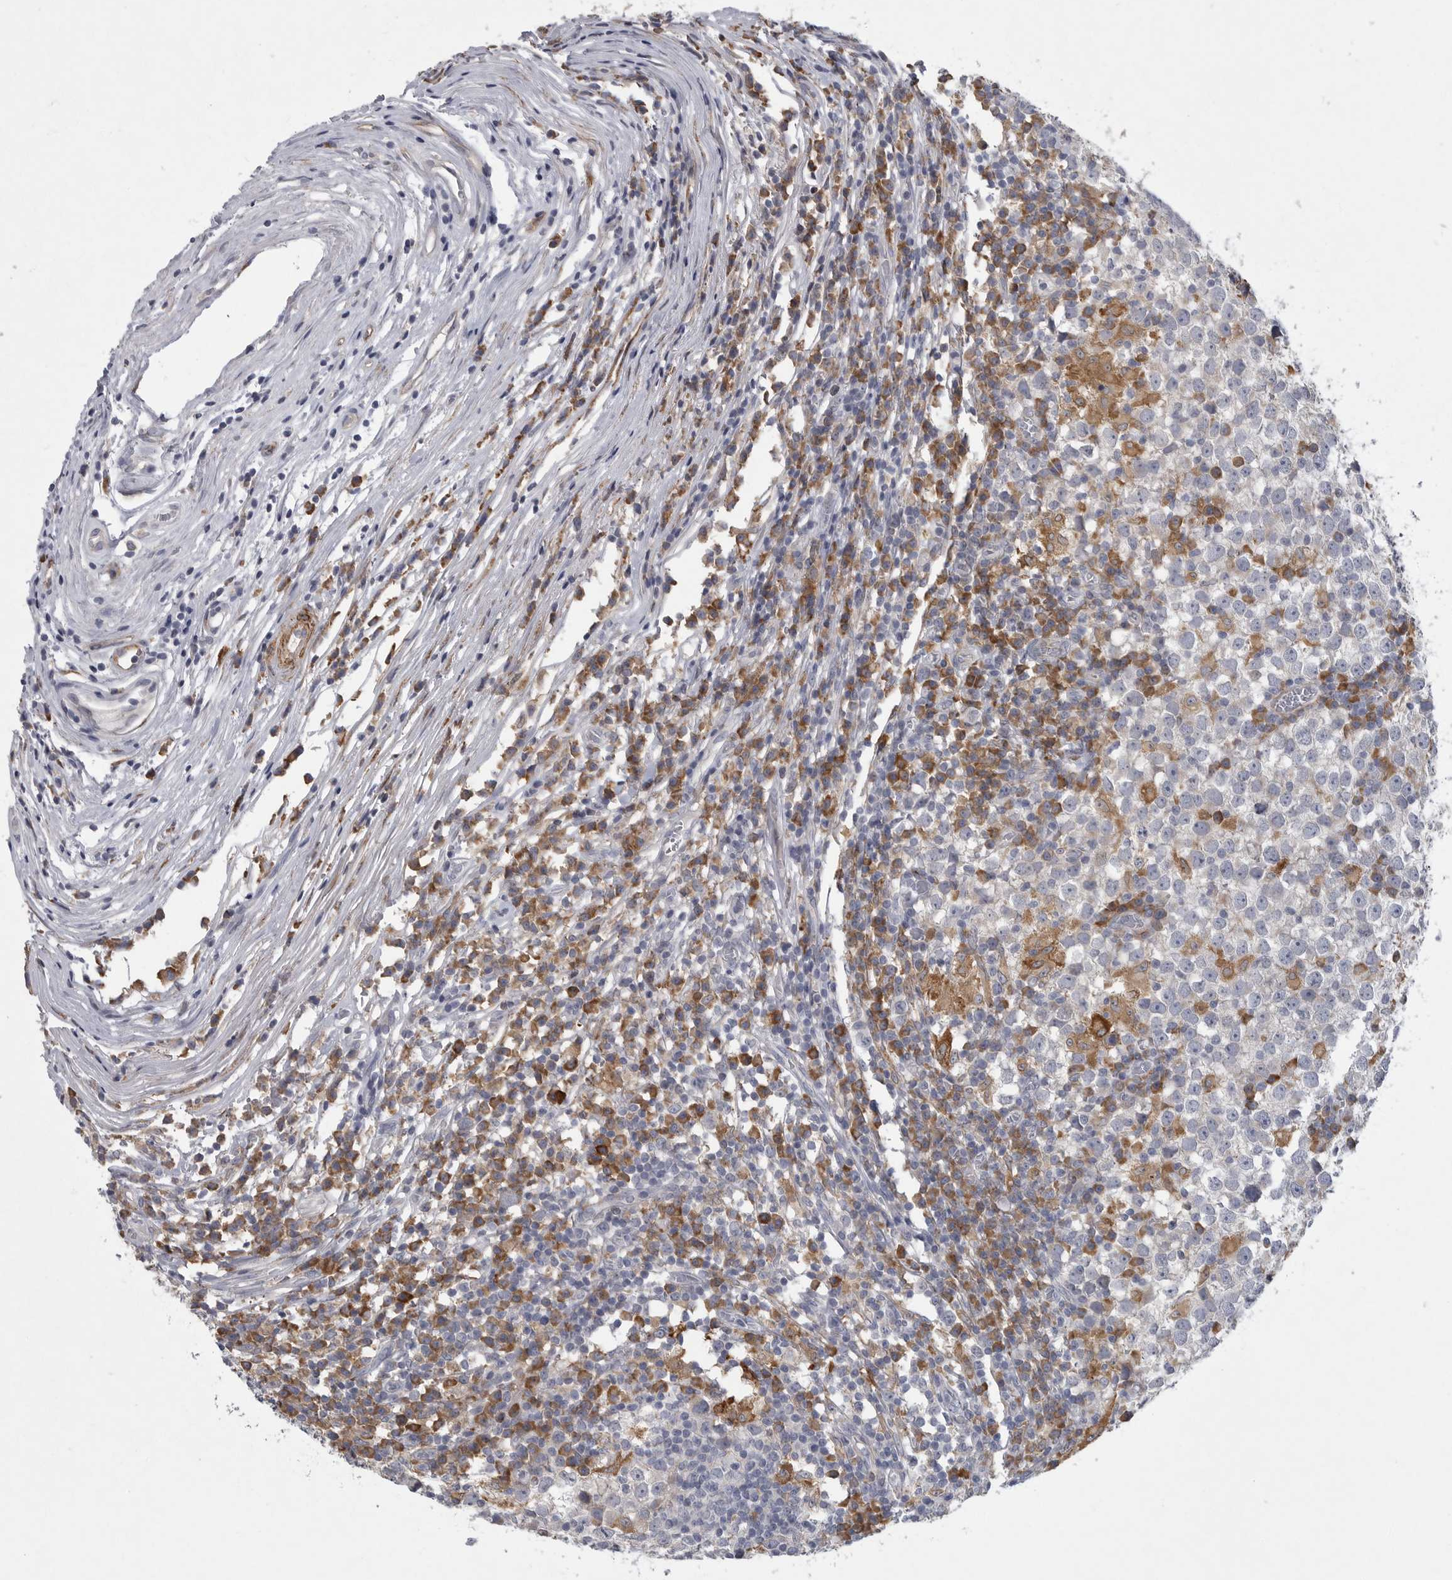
{"staining": {"intensity": "negative", "quantity": "none", "location": "none"}, "tissue": "testis cancer", "cell_type": "Tumor cells", "image_type": "cancer", "snomed": [{"axis": "morphology", "description": "Seminoma, NOS"}, {"axis": "topography", "description": "Testis"}], "caption": "DAB (3,3'-diaminobenzidine) immunohistochemical staining of human seminoma (testis) demonstrates no significant expression in tumor cells. The staining is performed using DAB brown chromogen with nuclei counter-stained in using hematoxylin.", "gene": "MINPP1", "patient": {"sex": "male", "age": 65}}